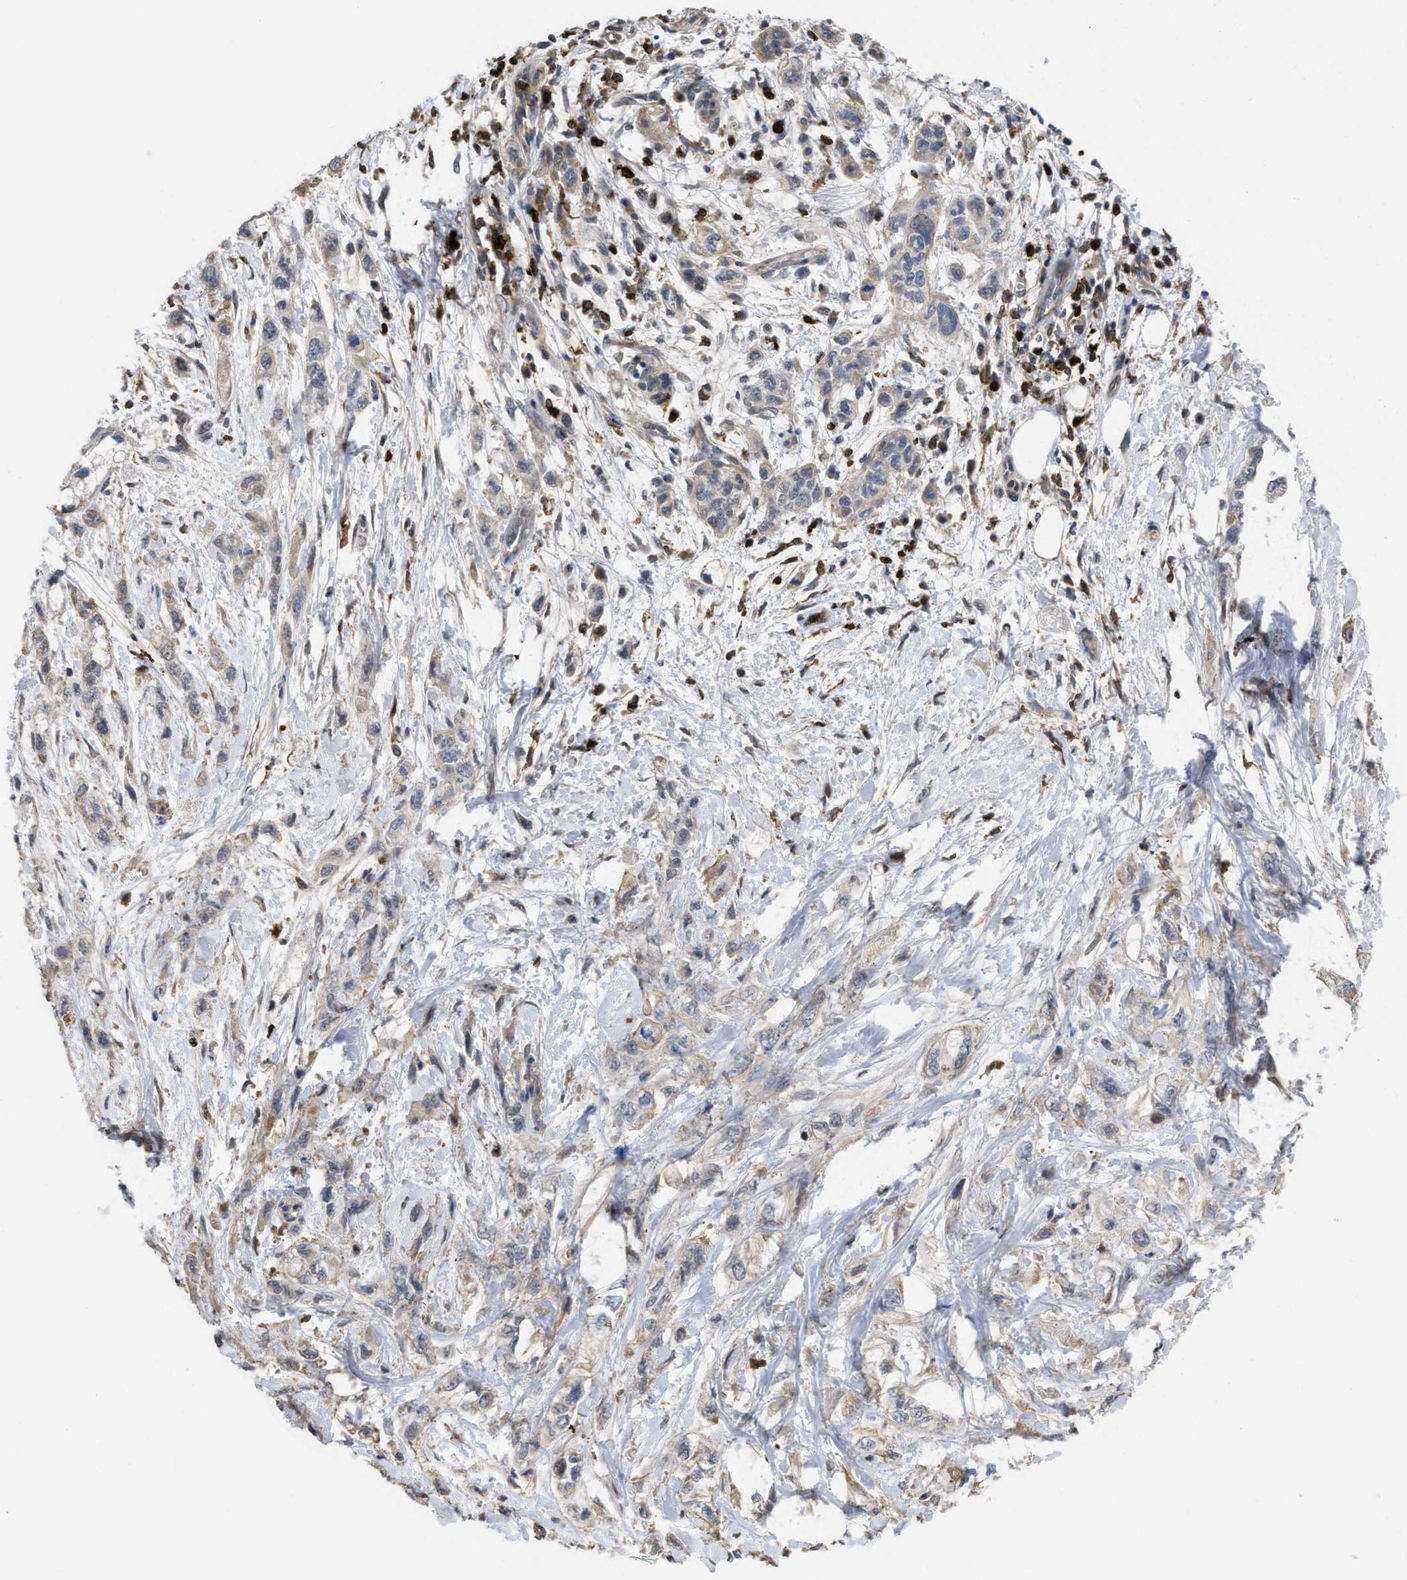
{"staining": {"intensity": "weak", "quantity": "25%-75%", "location": "cytoplasmic/membranous"}, "tissue": "pancreatic cancer", "cell_type": "Tumor cells", "image_type": "cancer", "snomed": [{"axis": "morphology", "description": "Adenocarcinoma, NOS"}, {"axis": "topography", "description": "Pancreas"}], "caption": "Approximately 25%-75% of tumor cells in human pancreatic adenocarcinoma reveal weak cytoplasmic/membranous protein expression as visualized by brown immunohistochemical staining.", "gene": "PTPRE", "patient": {"sex": "male", "age": 74}}